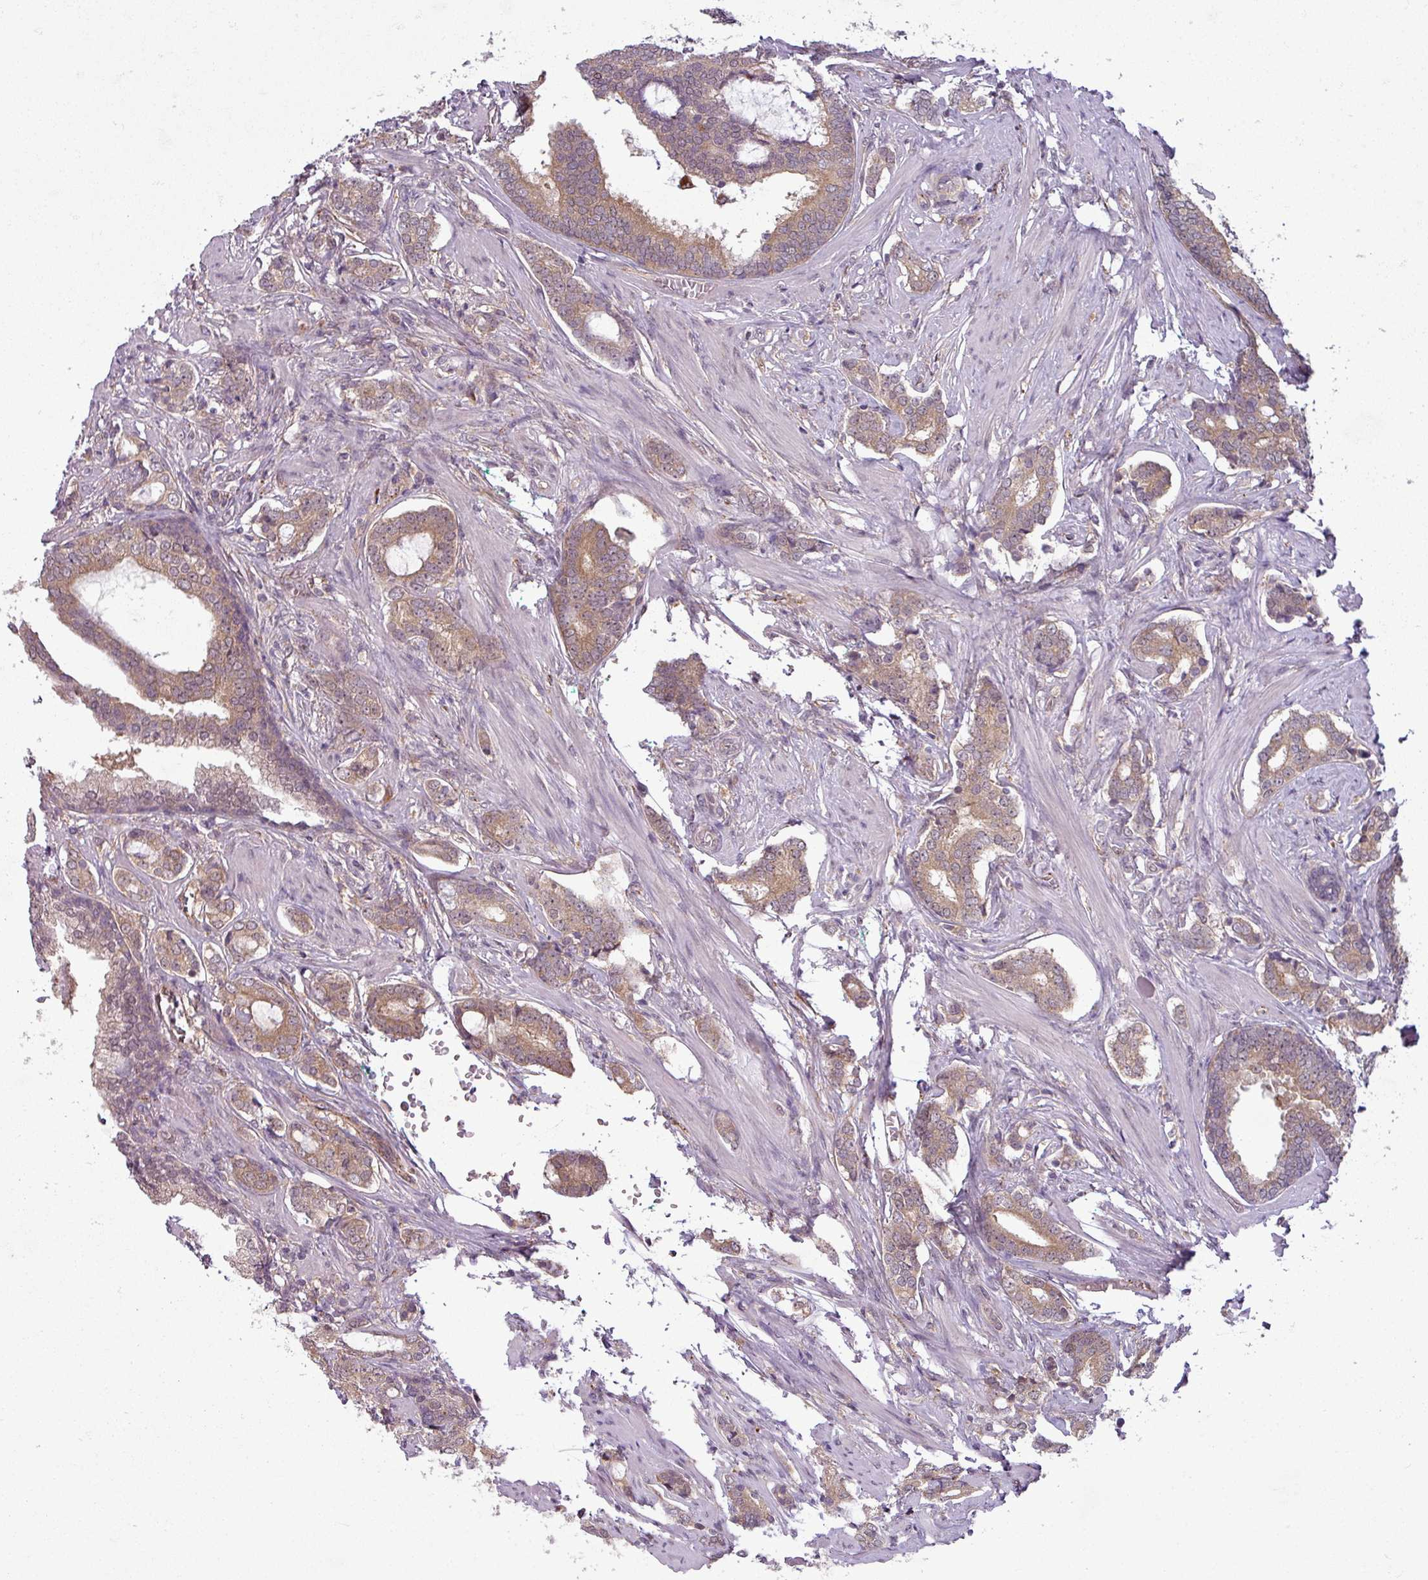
{"staining": {"intensity": "moderate", "quantity": ">75%", "location": "cytoplasmic/membranous"}, "tissue": "prostate cancer", "cell_type": "Tumor cells", "image_type": "cancer", "snomed": [{"axis": "morphology", "description": "Adenocarcinoma, High grade"}, {"axis": "topography", "description": "Prostate"}], "caption": "Brown immunohistochemical staining in human high-grade adenocarcinoma (prostate) reveals moderate cytoplasmic/membranous staining in about >75% of tumor cells. The staining was performed using DAB to visualize the protein expression in brown, while the nuclei were stained in blue with hematoxylin (Magnification: 20x).", "gene": "CCDC144A", "patient": {"sex": "male", "age": 63}}